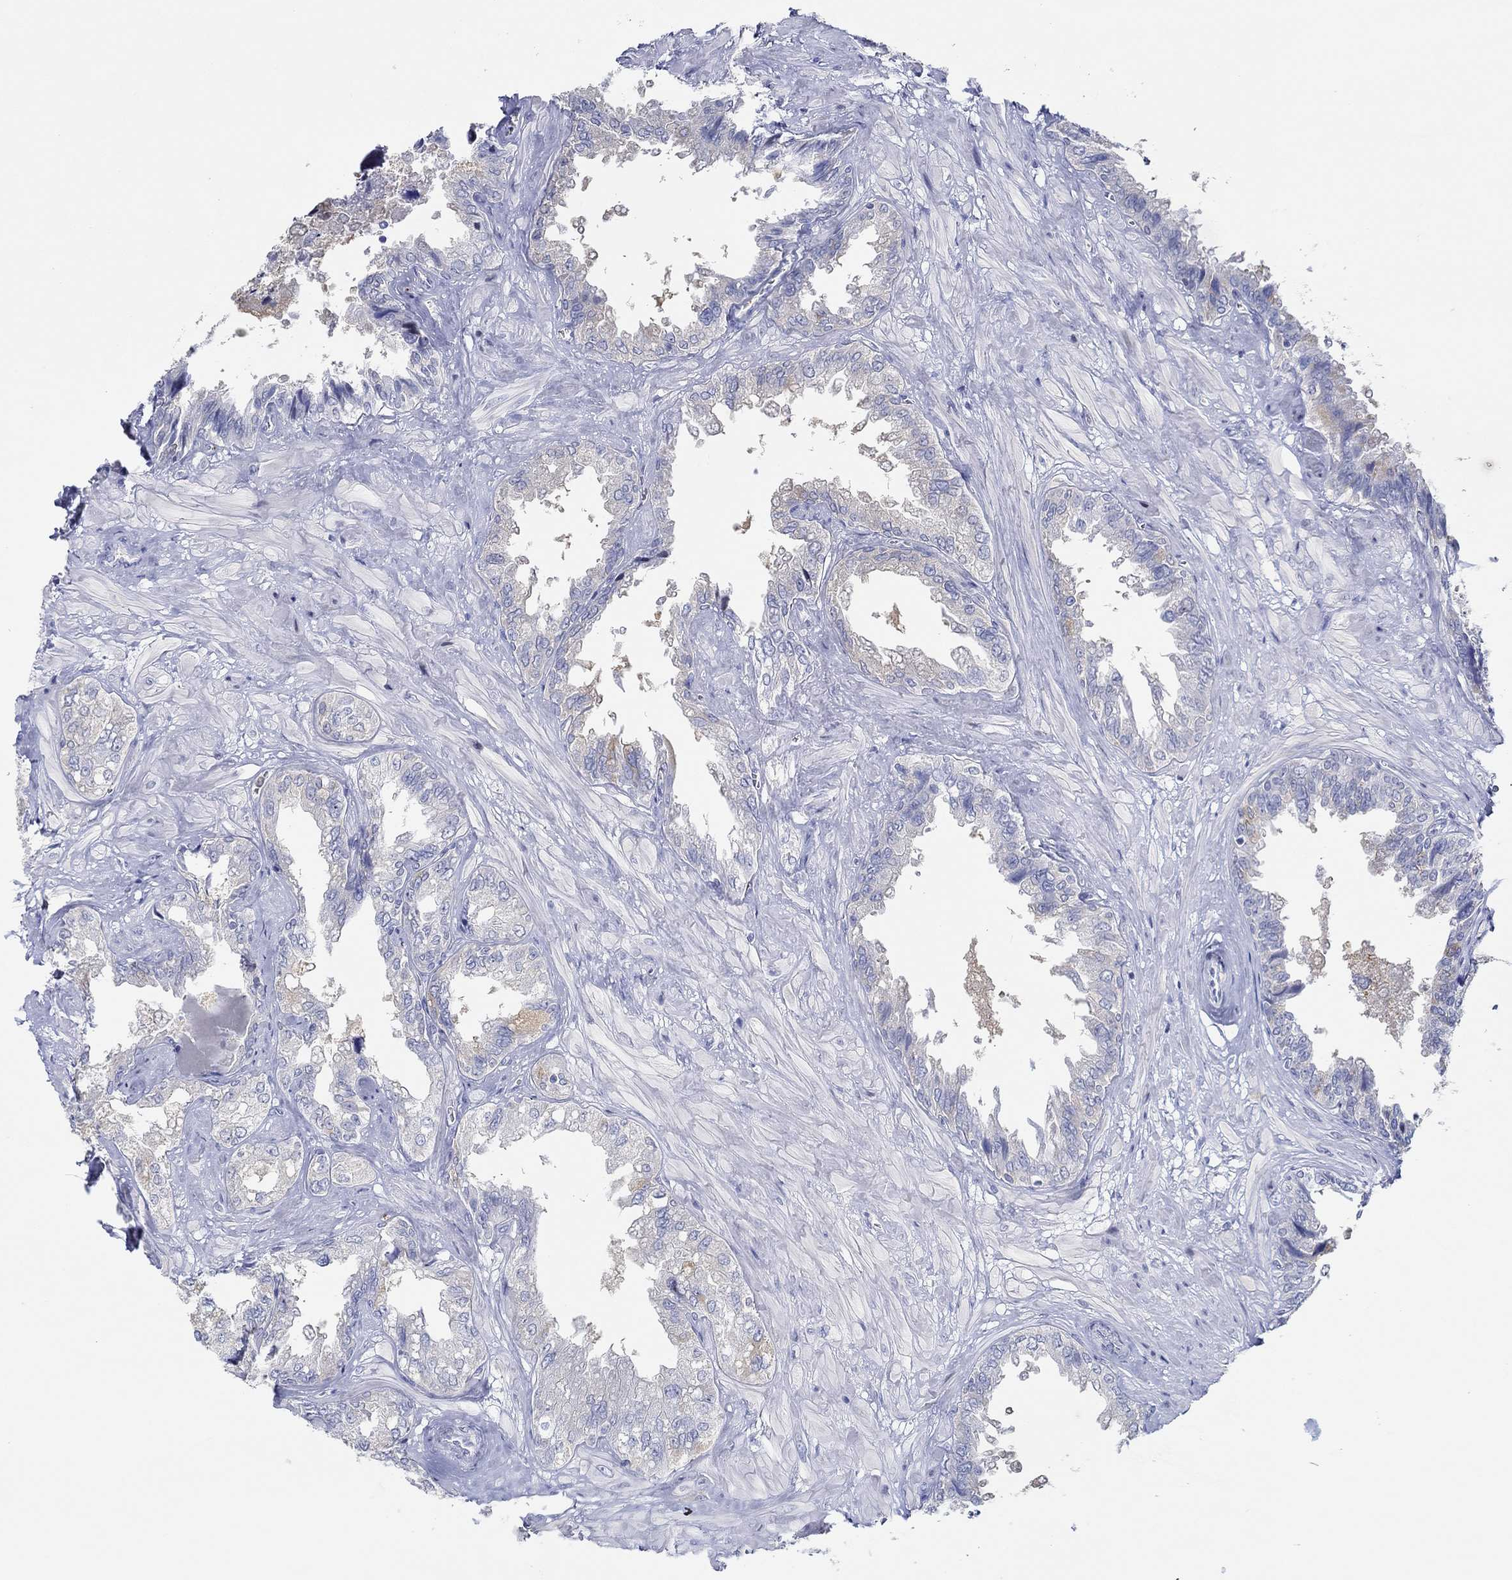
{"staining": {"intensity": "moderate", "quantity": "<25%", "location": "cytoplasmic/membranous"}, "tissue": "seminal vesicle", "cell_type": "Glandular cells", "image_type": "normal", "snomed": [{"axis": "morphology", "description": "Normal tissue, NOS"}, {"axis": "topography", "description": "Seminal veicle"}], "caption": "Glandular cells show low levels of moderate cytoplasmic/membranous expression in about <25% of cells in unremarkable seminal vesicle. Nuclei are stained in blue.", "gene": "SLC27A3", "patient": {"sex": "male", "age": 67}}